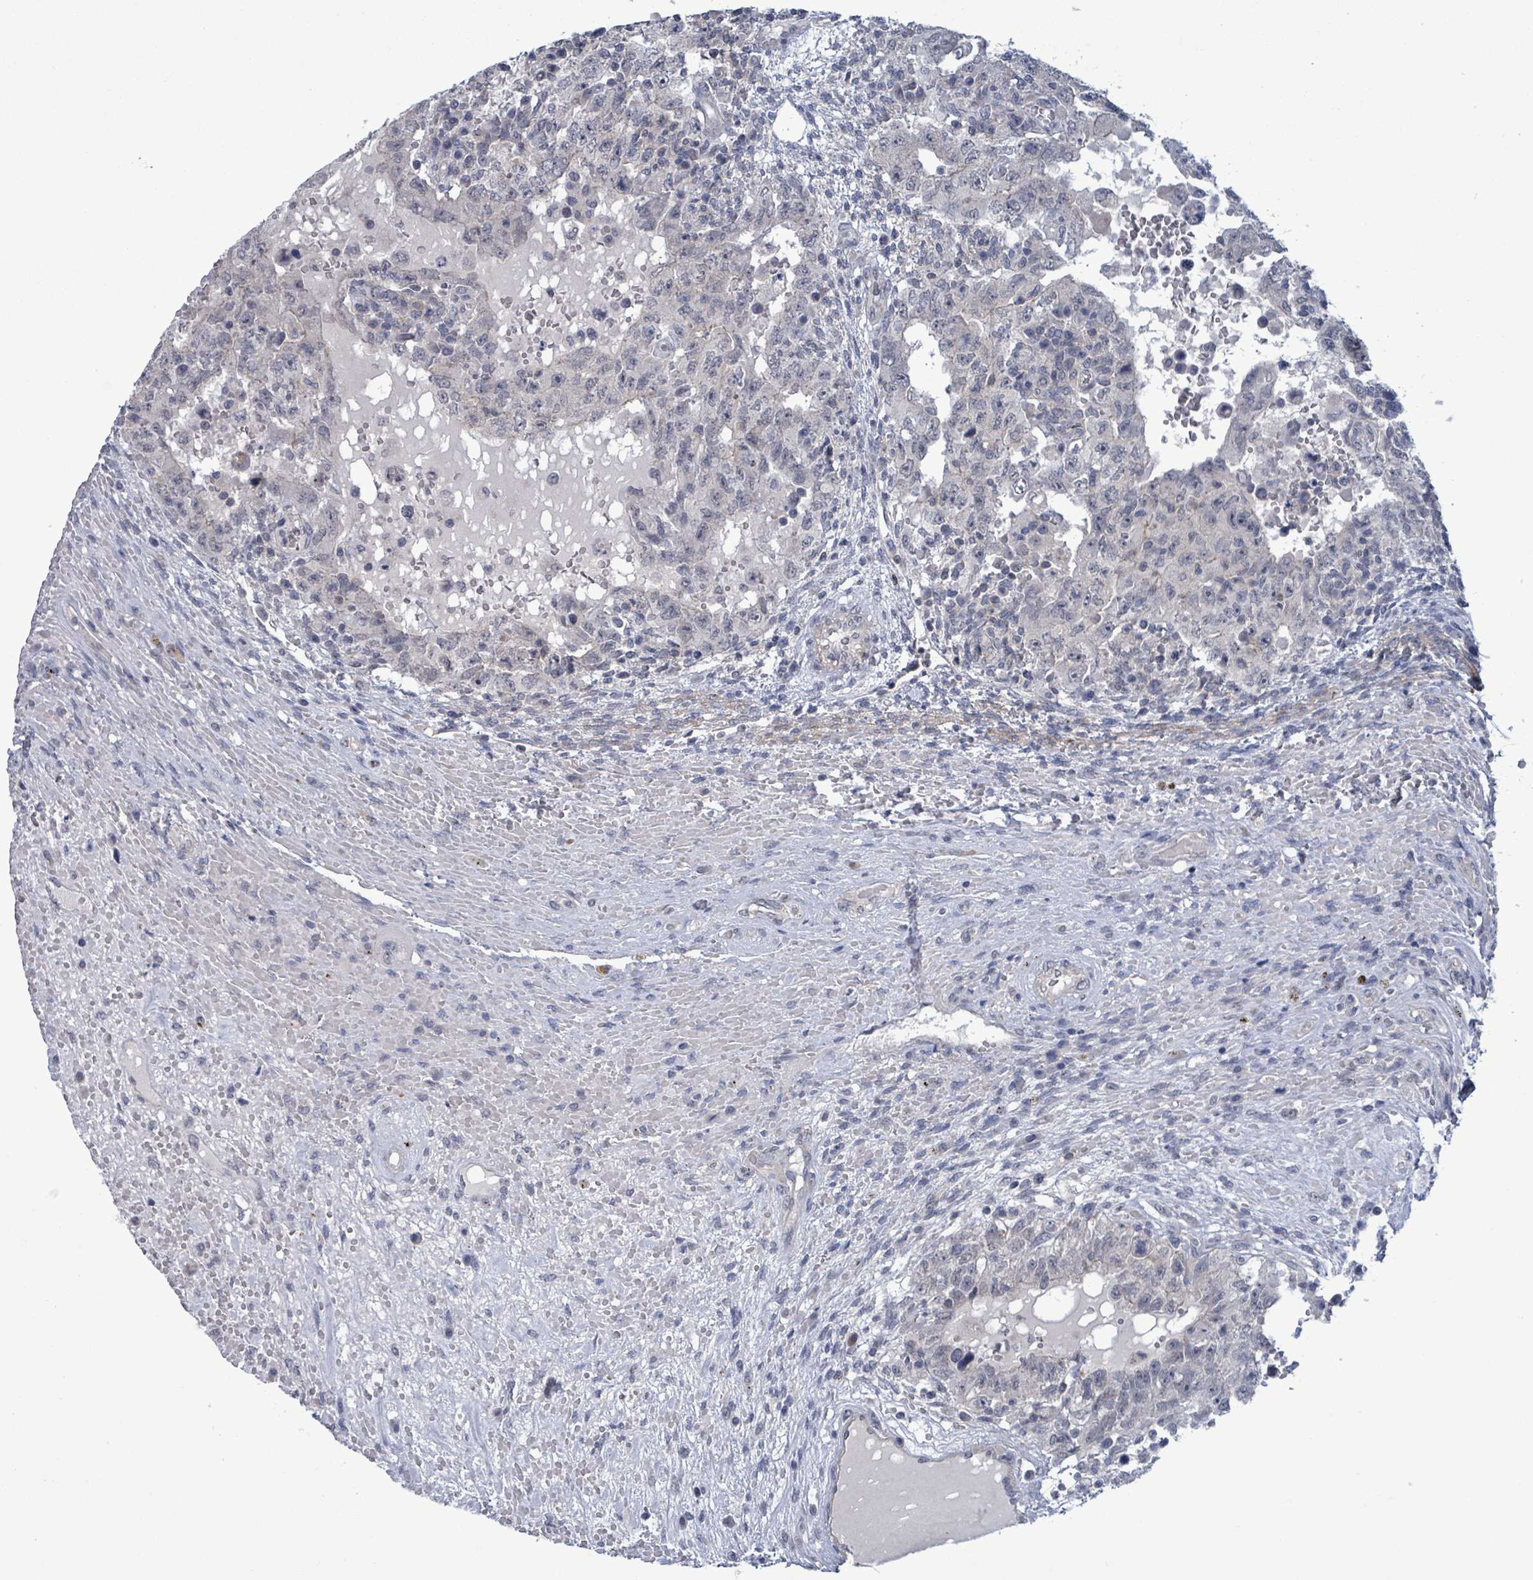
{"staining": {"intensity": "negative", "quantity": "none", "location": "none"}, "tissue": "testis cancer", "cell_type": "Tumor cells", "image_type": "cancer", "snomed": [{"axis": "morphology", "description": "Carcinoma, Embryonal, NOS"}, {"axis": "topography", "description": "Testis"}], "caption": "Tumor cells are negative for protein expression in human testis embryonal carcinoma. Brightfield microscopy of immunohistochemistry (IHC) stained with DAB (brown) and hematoxylin (blue), captured at high magnification.", "gene": "AMMECR1", "patient": {"sex": "male", "age": 26}}